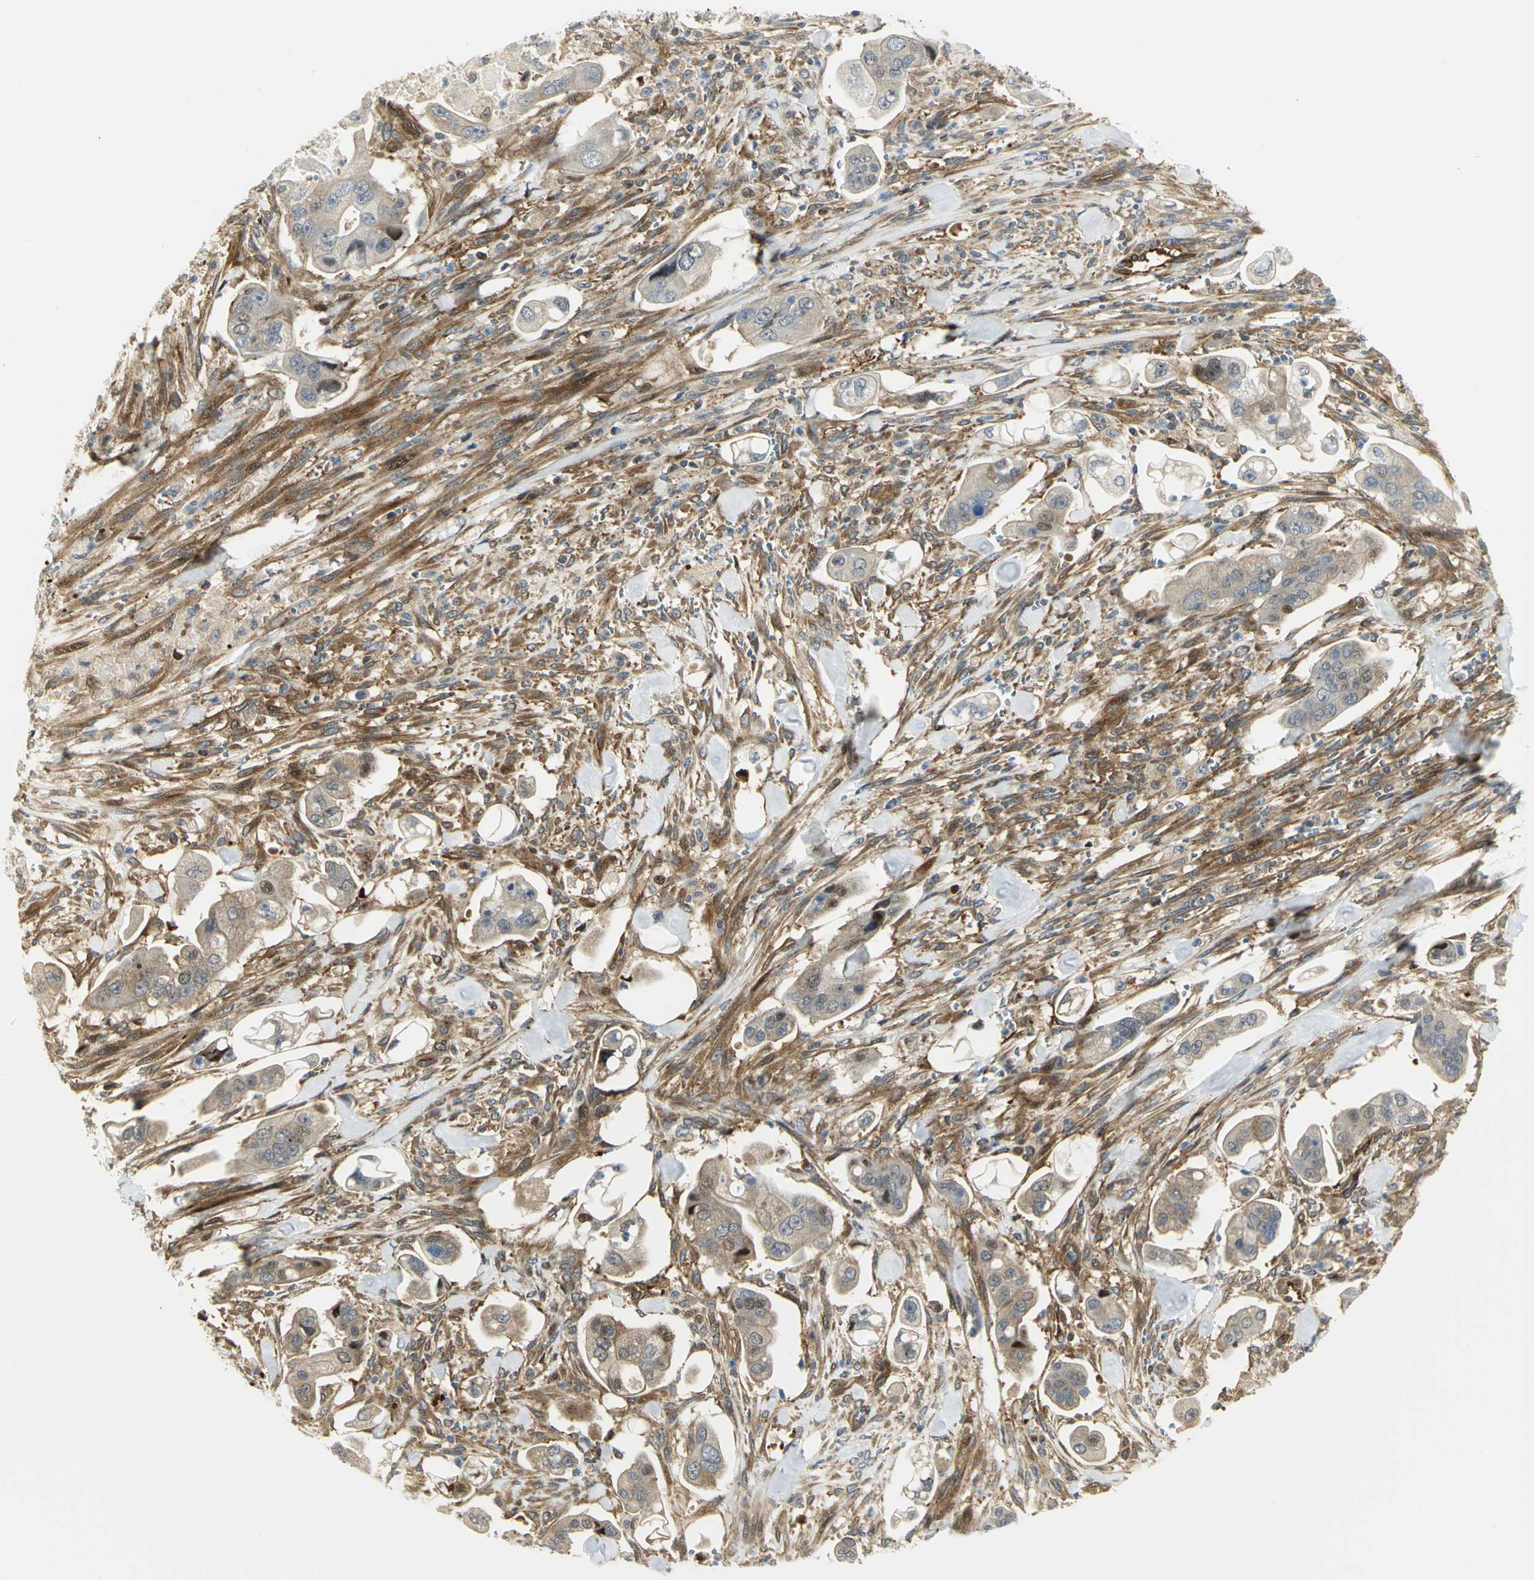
{"staining": {"intensity": "moderate", "quantity": ">75%", "location": "cytoplasmic/membranous"}, "tissue": "stomach cancer", "cell_type": "Tumor cells", "image_type": "cancer", "snomed": [{"axis": "morphology", "description": "Adenocarcinoma, NOS"}, {"axis": "topography", "description": "Stomach"}], "caption": "Moderate cytoplasmic/membranous positivity for a protein is appreciated in about >75% of tumor cells of stomach cancer using immunohistochemistry.", "gene": "EEA1", "patient": {"sex": "male", "age": 62}}